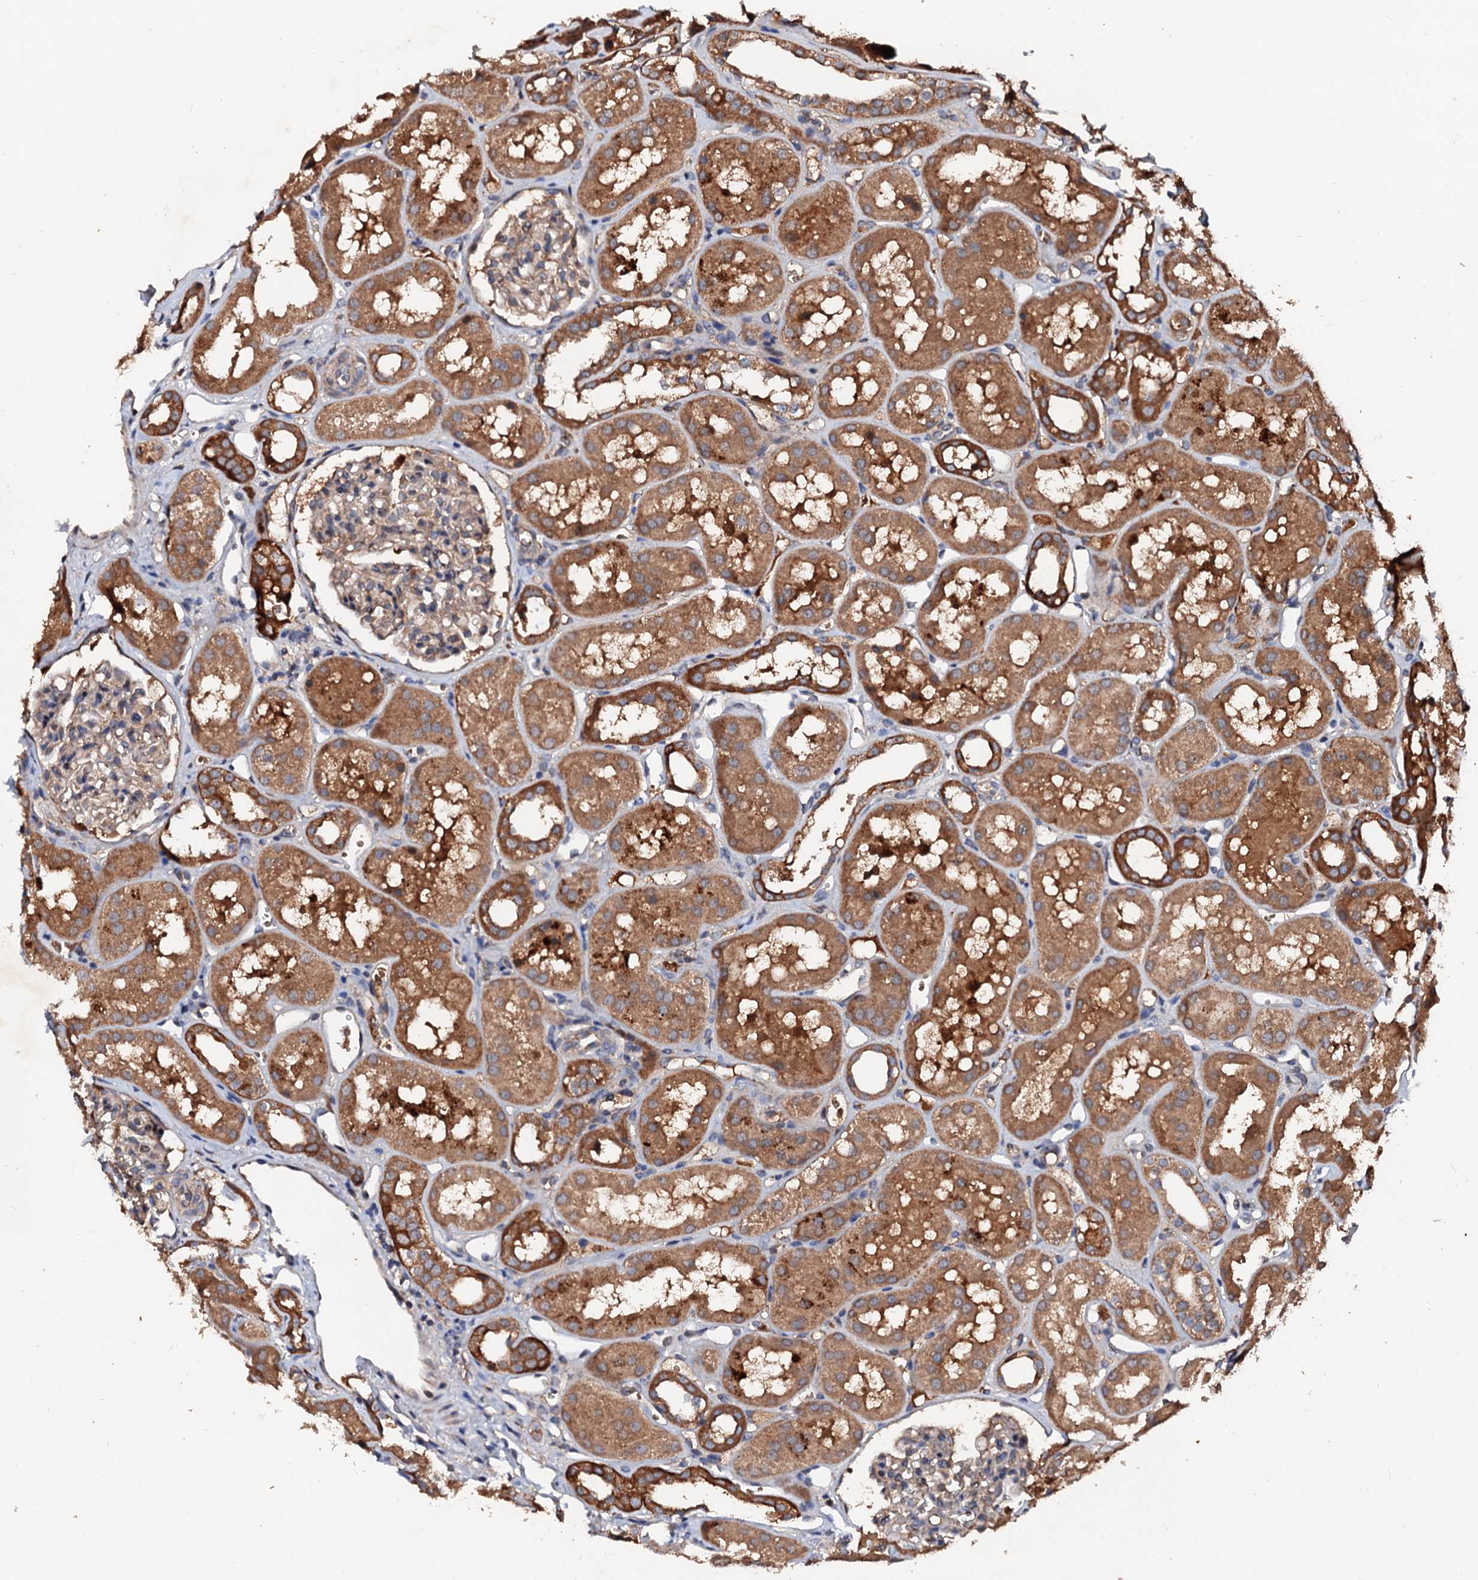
{"staining": {"intensity": "moderate", "quantity": "<25%", "location": "cytoplasmic/membranous"}, "tissue": "kidney", "cell_type": "Cells in glomeruli", "image_type": "normal", "snomed": [{"axis": "morphology", "description": "Normal tissue, NOS"}, {"axis": "topography", "description": "Kidney"}], "caption": "Human kidney stained for a protein (brown) shows moderate cytoplasmic/membranous positive staining in about <25% of cells in glomeruli.", "gene": "EXTL1", "patient": {"sex": "male", "age": 16}}